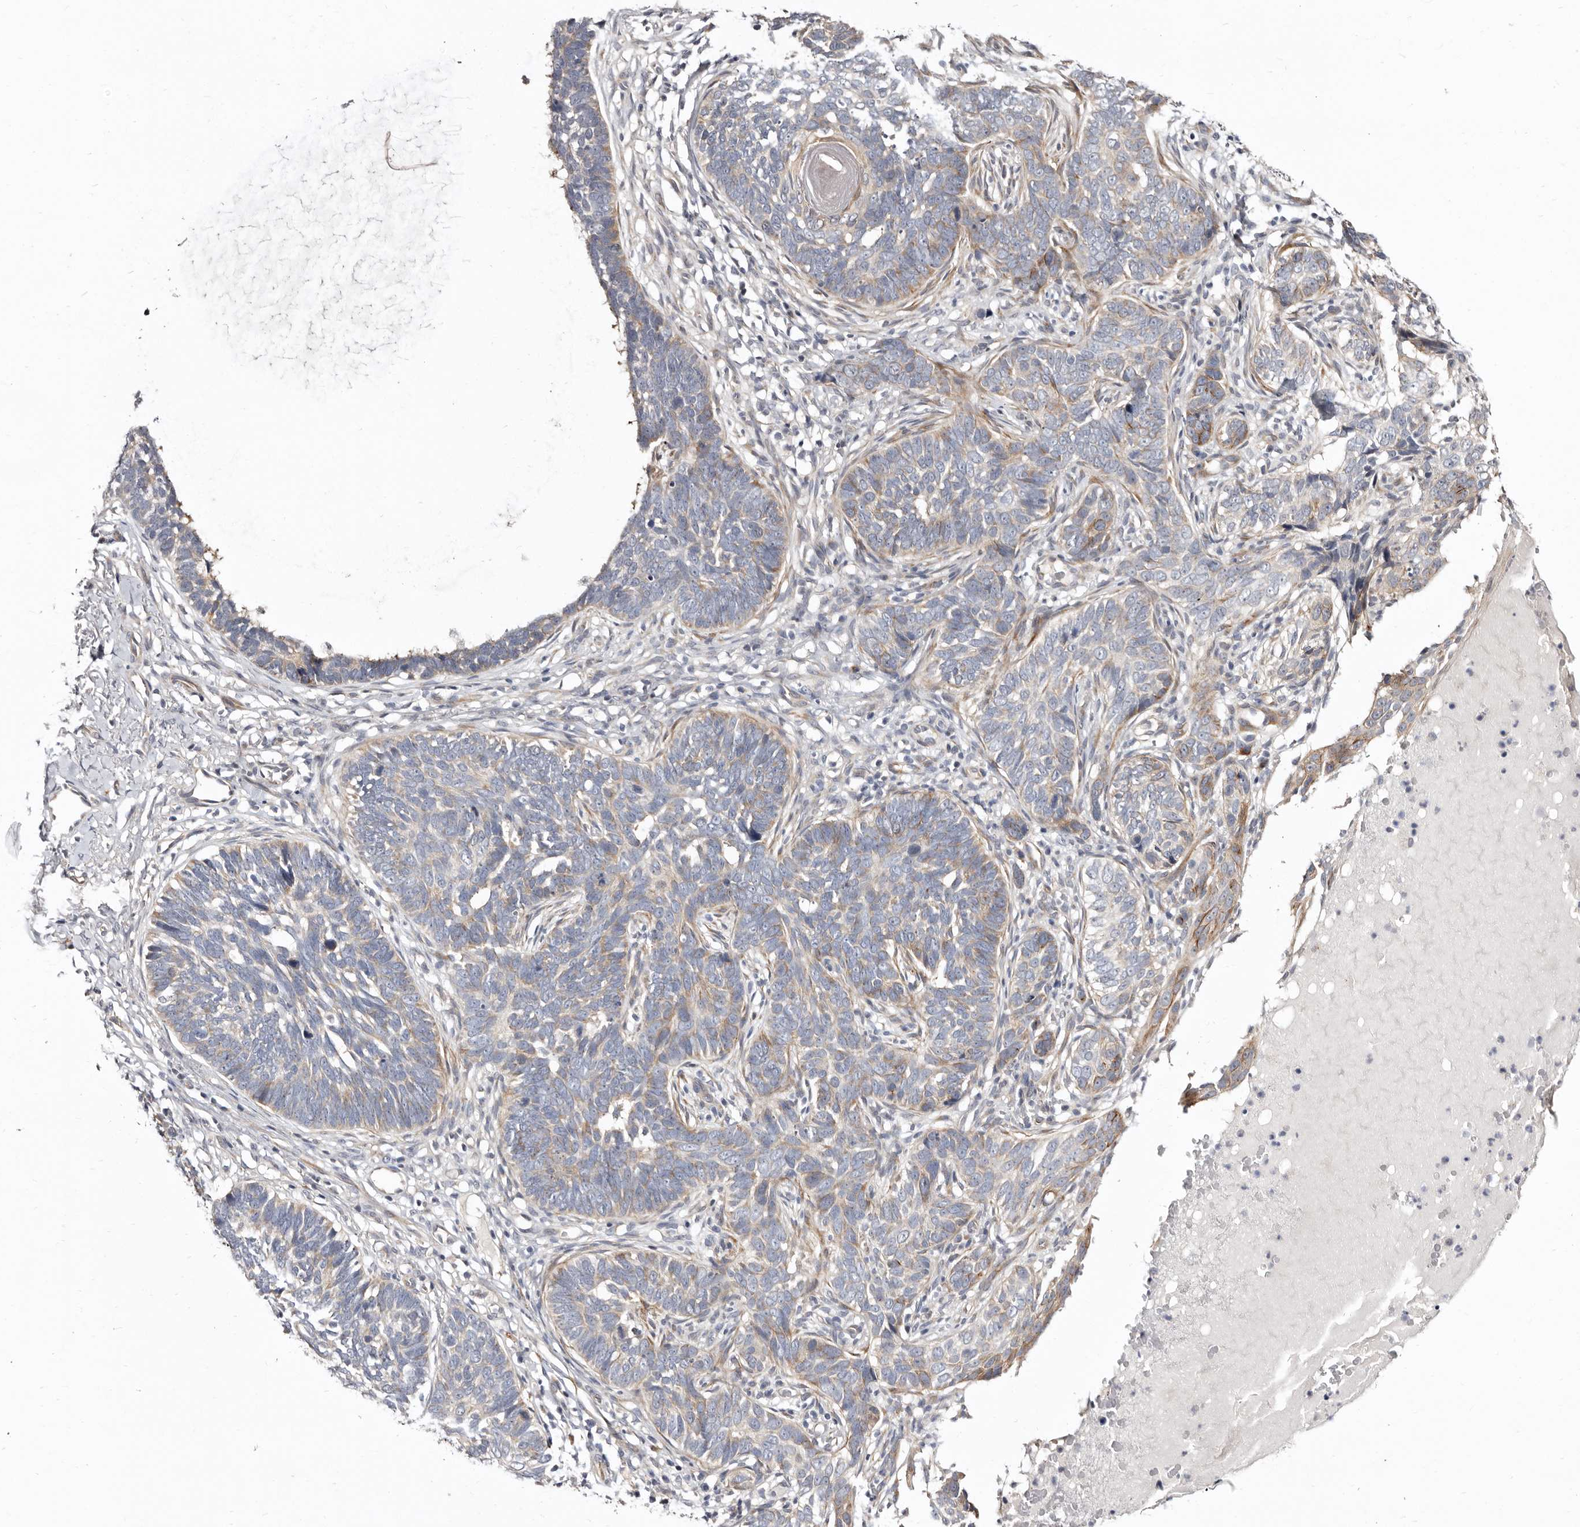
{"staining": {"intensity": "weak", "quantity": "25%-75%", "location": "cytoplasmic/membranous"}, "tissue": "skin cancer", "cell_type": "Tumor cells", "image_type": "cancer", "snomed": [{"axis": "morphology", "description": "Normal tissue, NOS"}, {"axis": "morphology", "description": "Basal cell carcinoma"}, {"axis": "topography", "description": "Skin"}], "caption": "DAB immunohistochemical staining of skin basal cell carcinoma exhibits weak cytoplasmic/membranous protein staining in approximately 25%-75% of tumor cells. The staining was performed using DAB (3,3'-diaminobenzidine) to visualize the protein expression in brown, while the nuclei were stained in blue with hematoxylin (Magnification: 20x).", "gene": "KLHL4", "patient": {"sex": "male", "age": 77}}